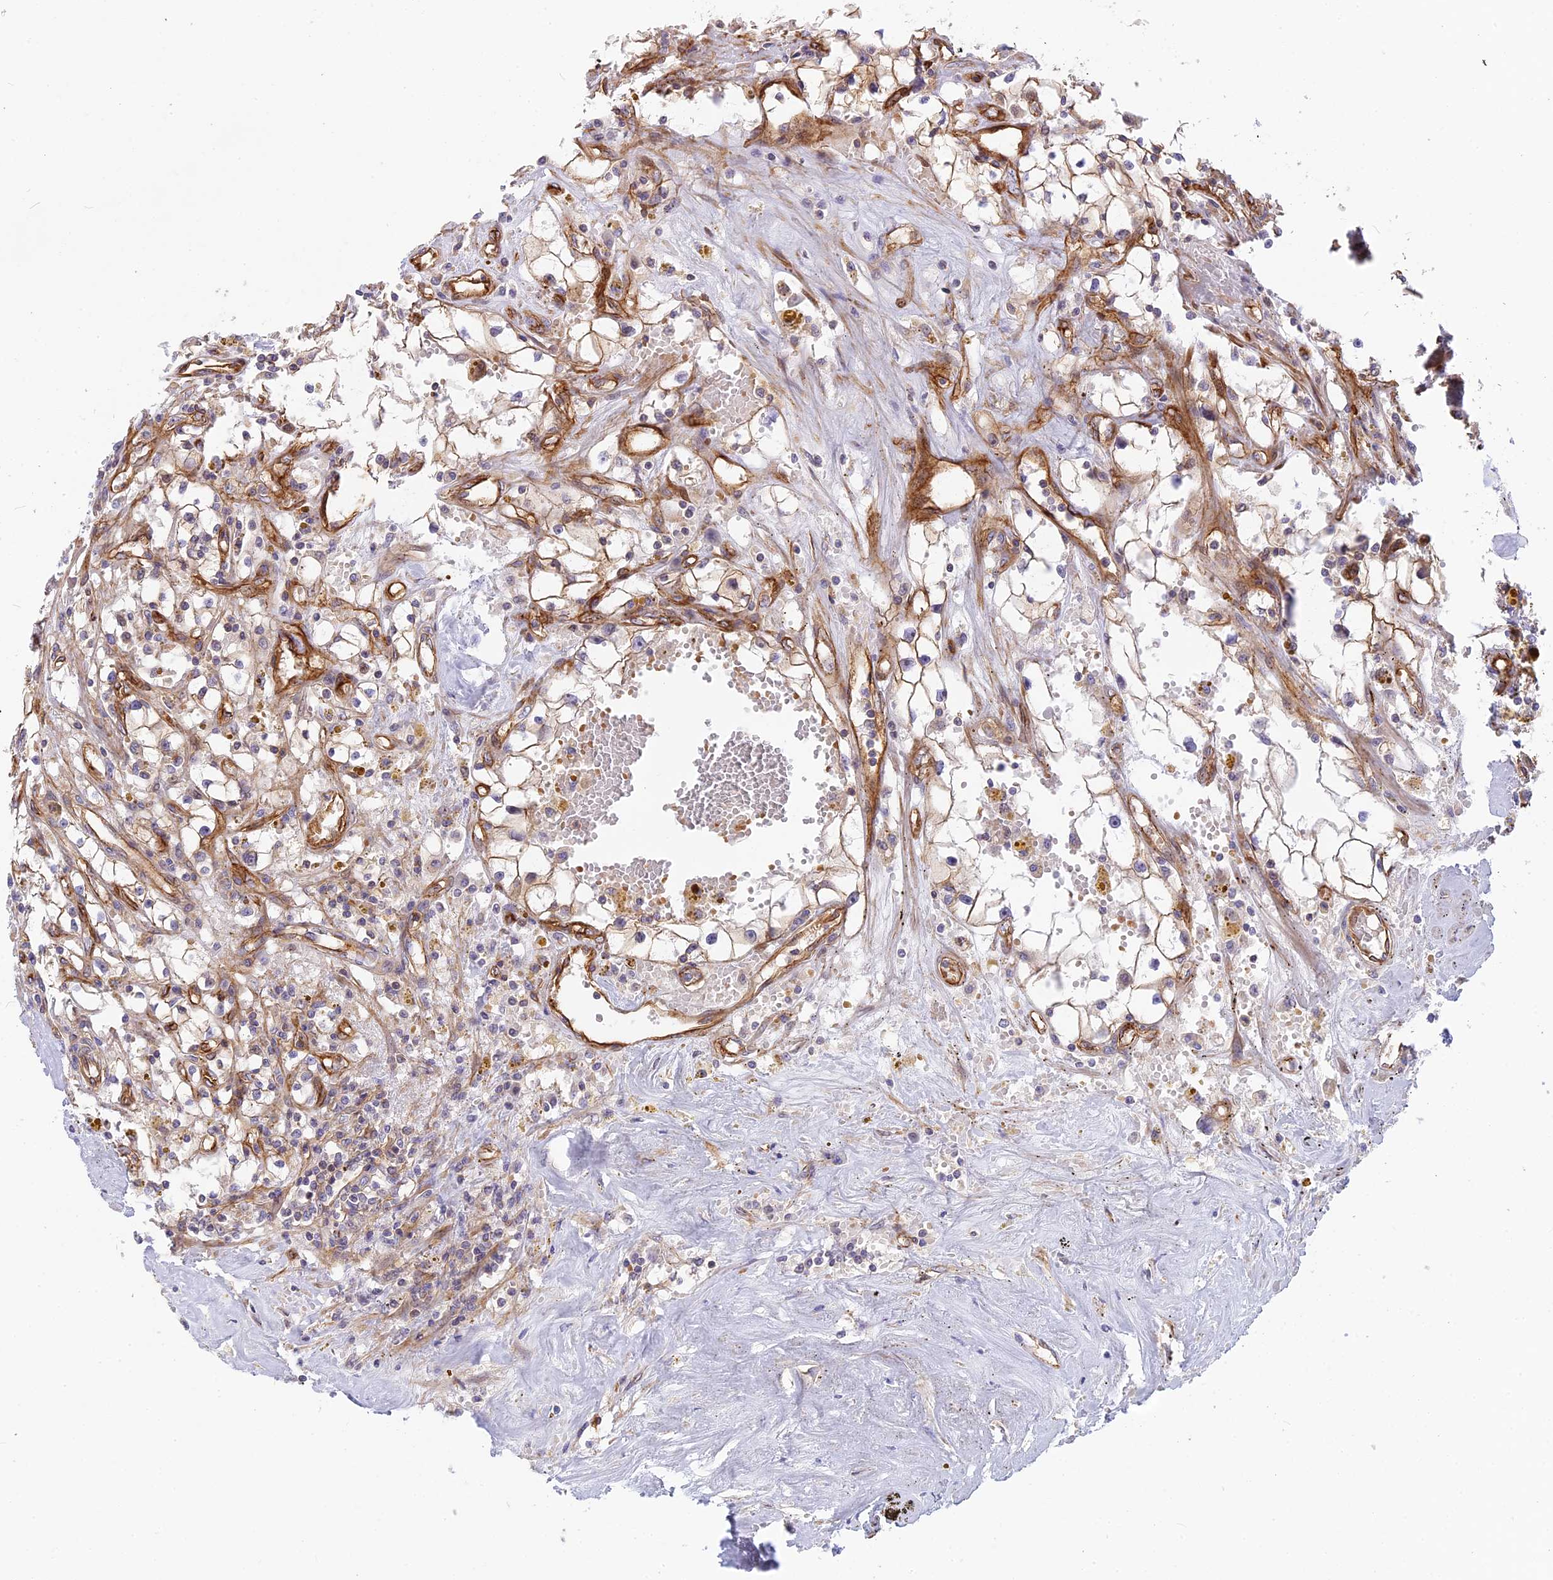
{"staining": {"intensity": "moderate", "quantity": ">75%", "location": "cytoplasmic/membranous"}, "tissue": "renal cancer", "cell_type": "Tumor cells", "image_type": "cancer", "snomed": [{"axis": "morphology", "description": "Adenocarcinoma, NOS"}, {"axis": "topography", "description": "Kidney"}], "caption": "Immunohistochemistry (IHC) of adenocarcinoma (renal) shows medium levels of moderate cytoplasmic/membranous expression in about >75% of tumor cells. (Stains: DAB (3,3'-diaminobenzidine) in brown, nuclei in blue, Microscopy: brightfield microscopy at high magnification).", "gene": "CNBD2", "patient": {"sex": "male", "age": 56}}